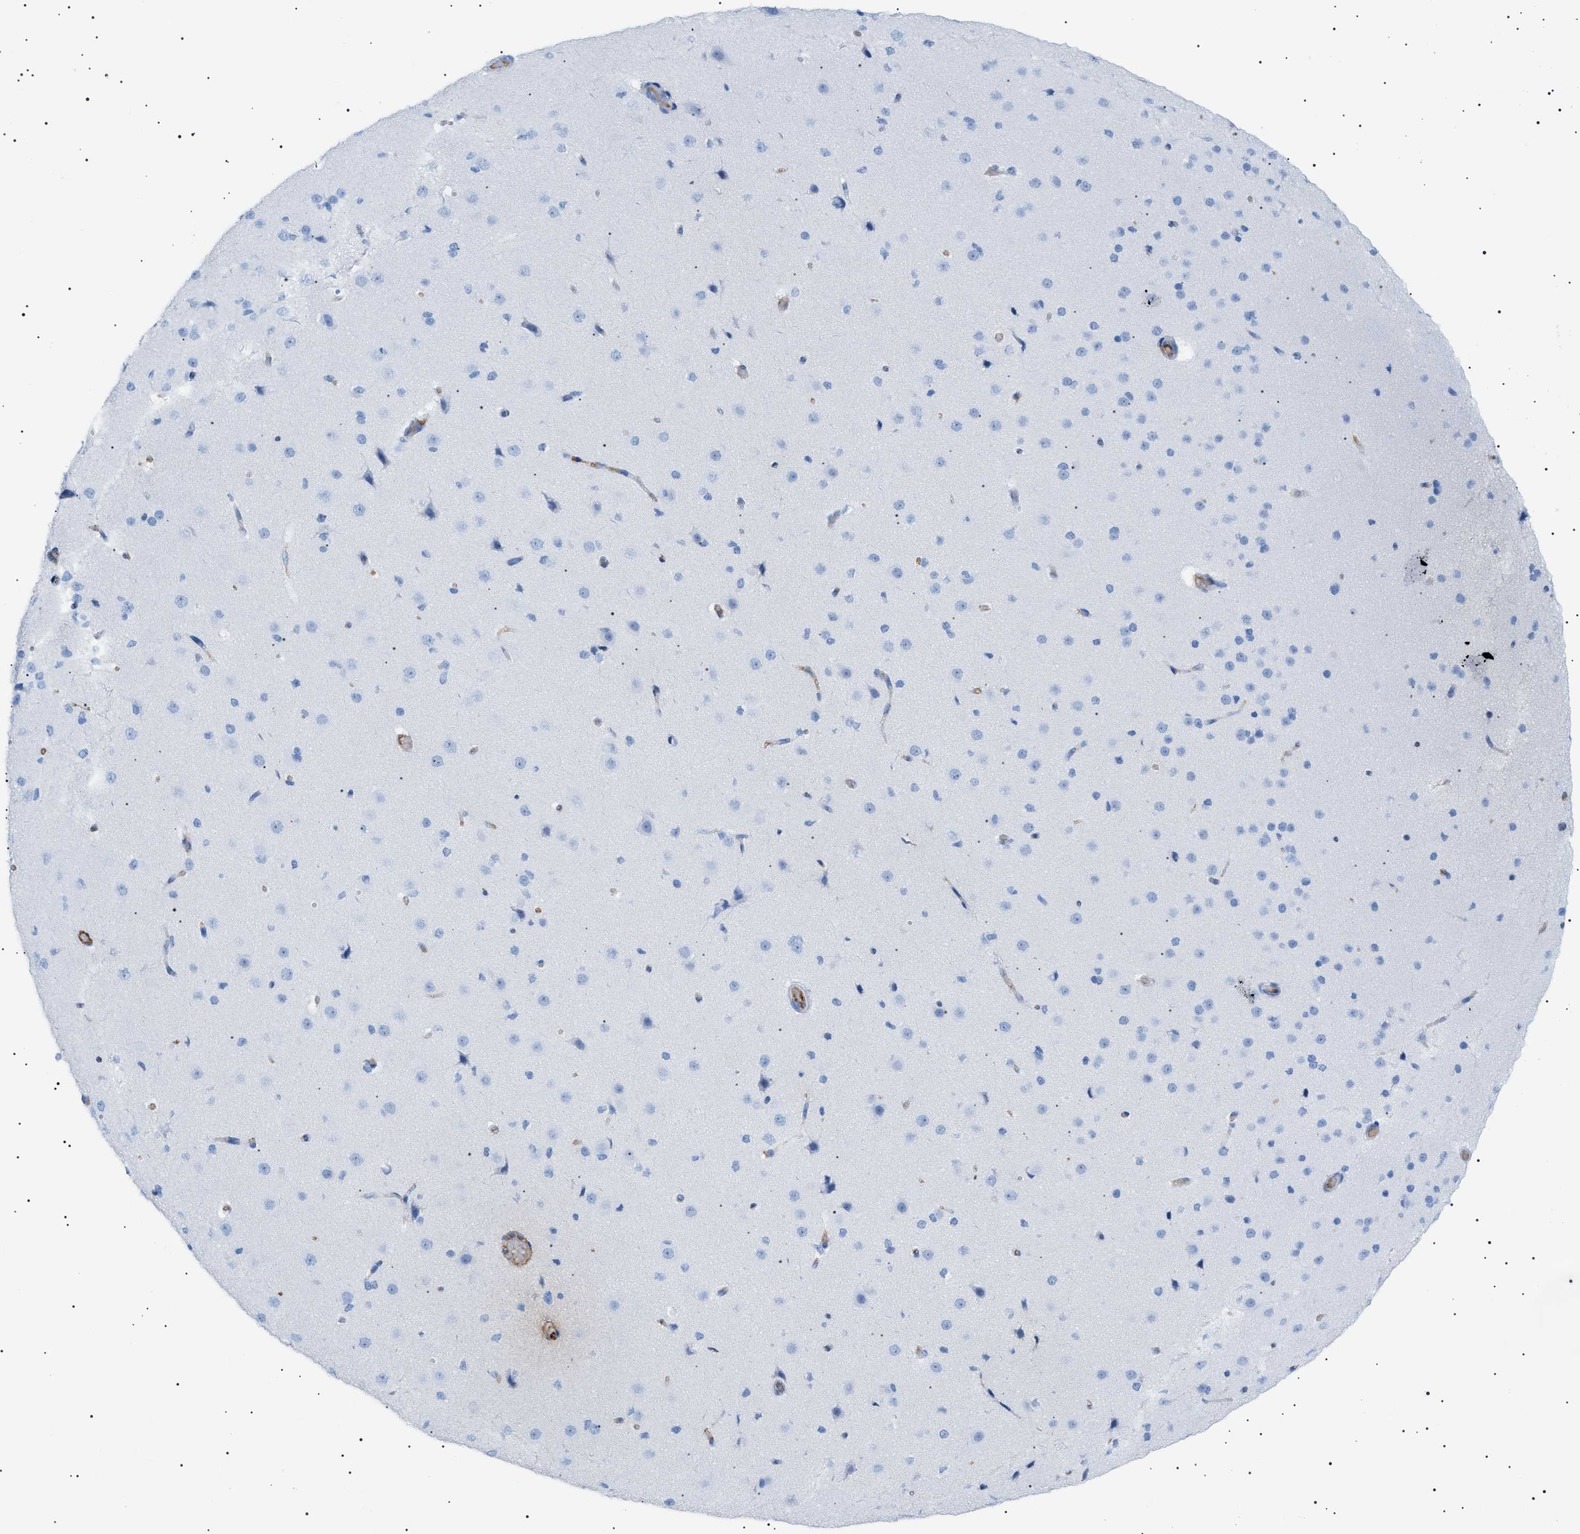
{"staining": {"intensity": "negative", "quantity": "none", "location": "none"}, "tissue": "cerebral cortex", "cell_type": "Endothelial cells", "image_type": "normal", "snomed": [{"axis": "morphology", "description": "Normal tissue, NOS"}, {"axis": "morphology", "description": "Developmental malformation"}, {"axis": "topography", "description": "Cerebral cortex"}], "caption": "Histopathology image shows no protein staining in endothelial cells of benign cerebral cortex.", "gene": "LPA", "patient": {"sex": "female", "age": 30}}